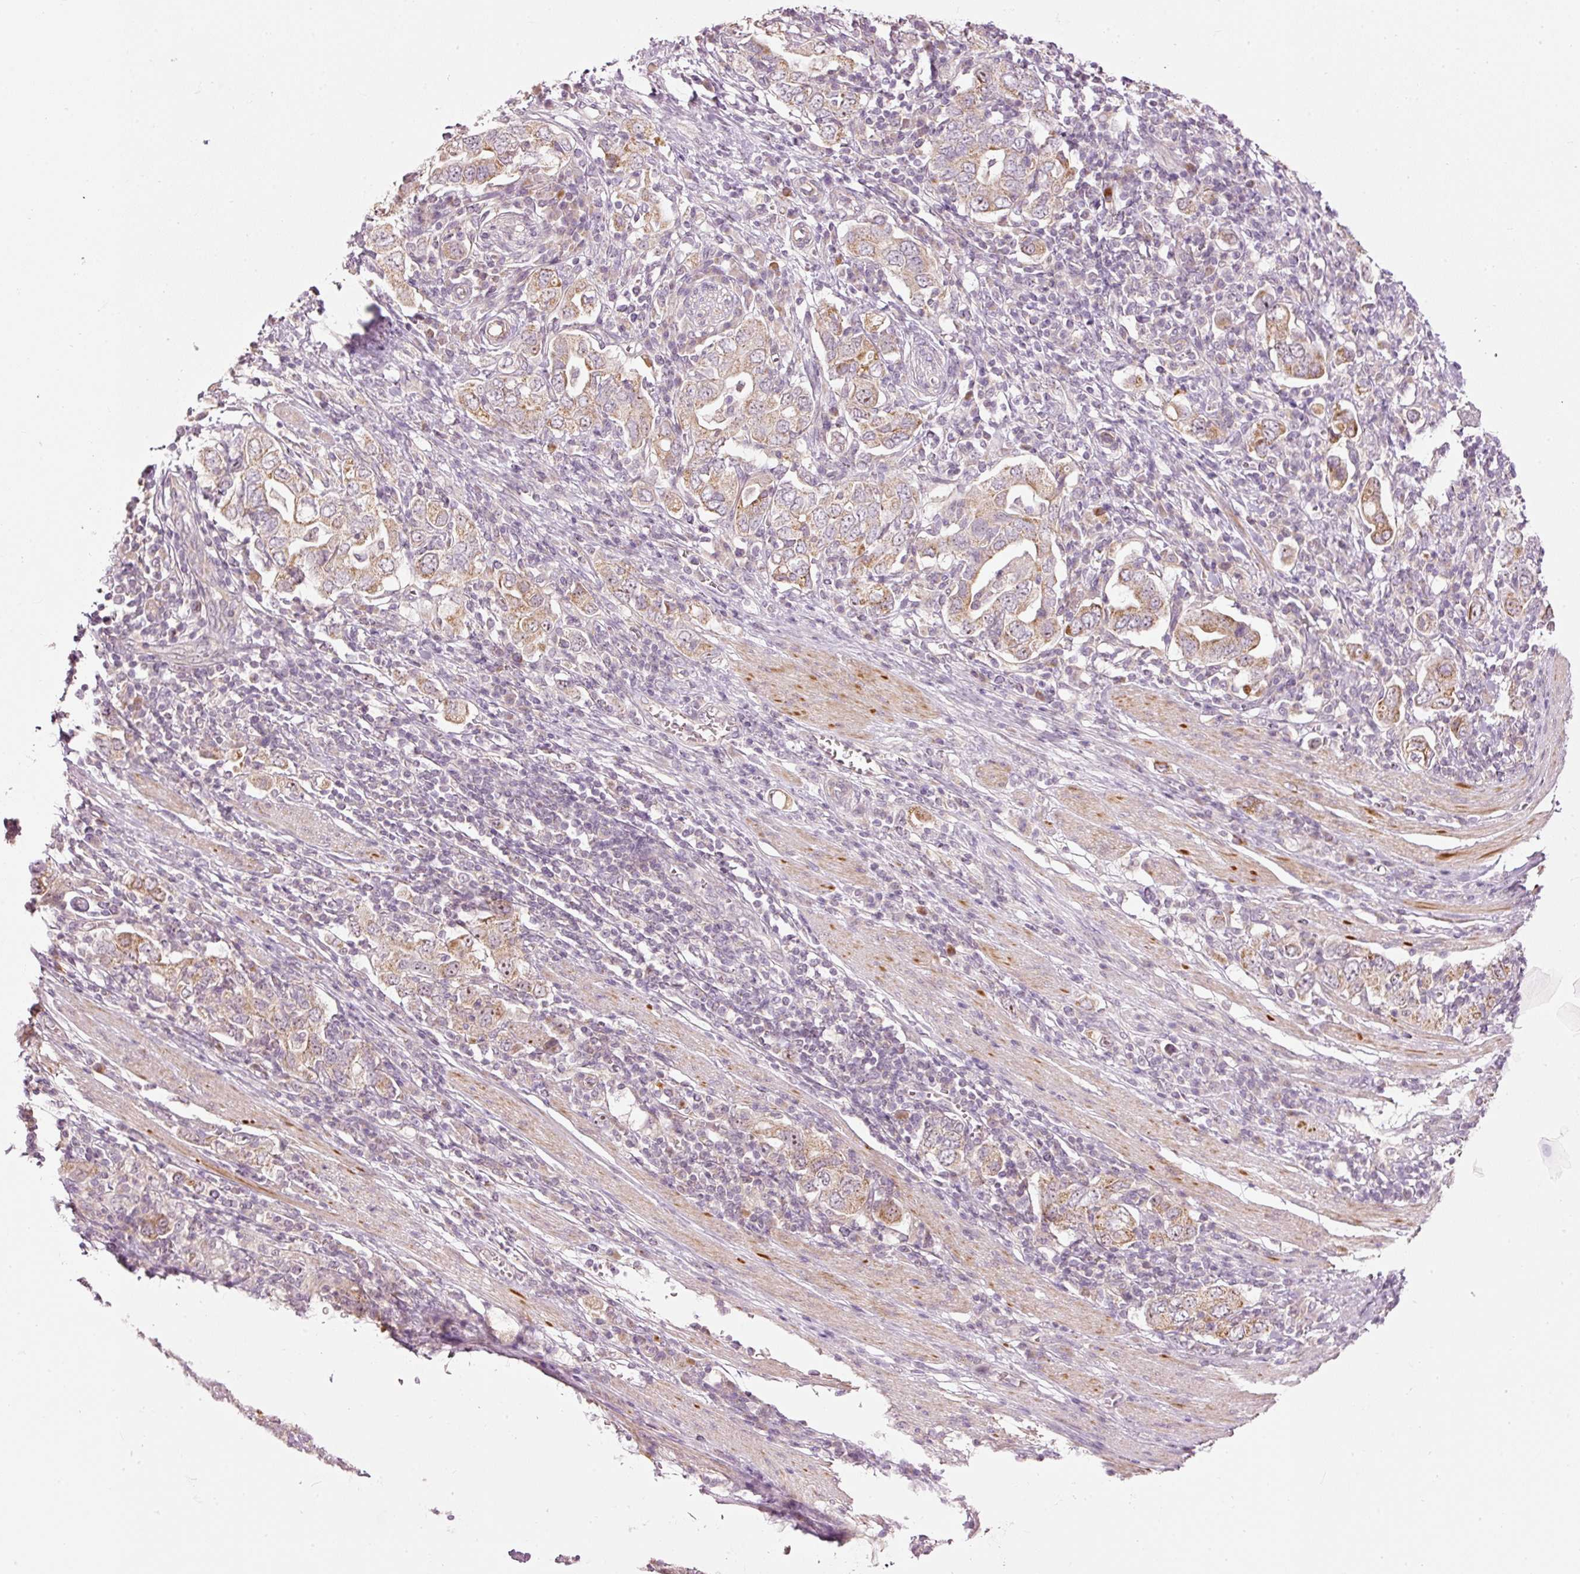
{"staining": {"intensity": "moderate", "quantity": ">75%", "location": "cytoplasmic/membranous"}, "tissue": "stomach cancer", "cell_type": "Tumor cells", "image_type": "cancer", "snomed": [{"axis": "morphology", "description": "Adenocarcinoma, NOS"}, {"axis": "topography", "description": "Stomach, upper"}, {"axis": "topography", "description": "Stomach"}], "caption": "Immunohistochemical staining of stomach cancer displays medium levels of moderate cytoplasmic/membranous protein staining in approximately >75% of tumor cells.", "gene": "CDC20B", "patient": {"sex": "male", "age": 62}}